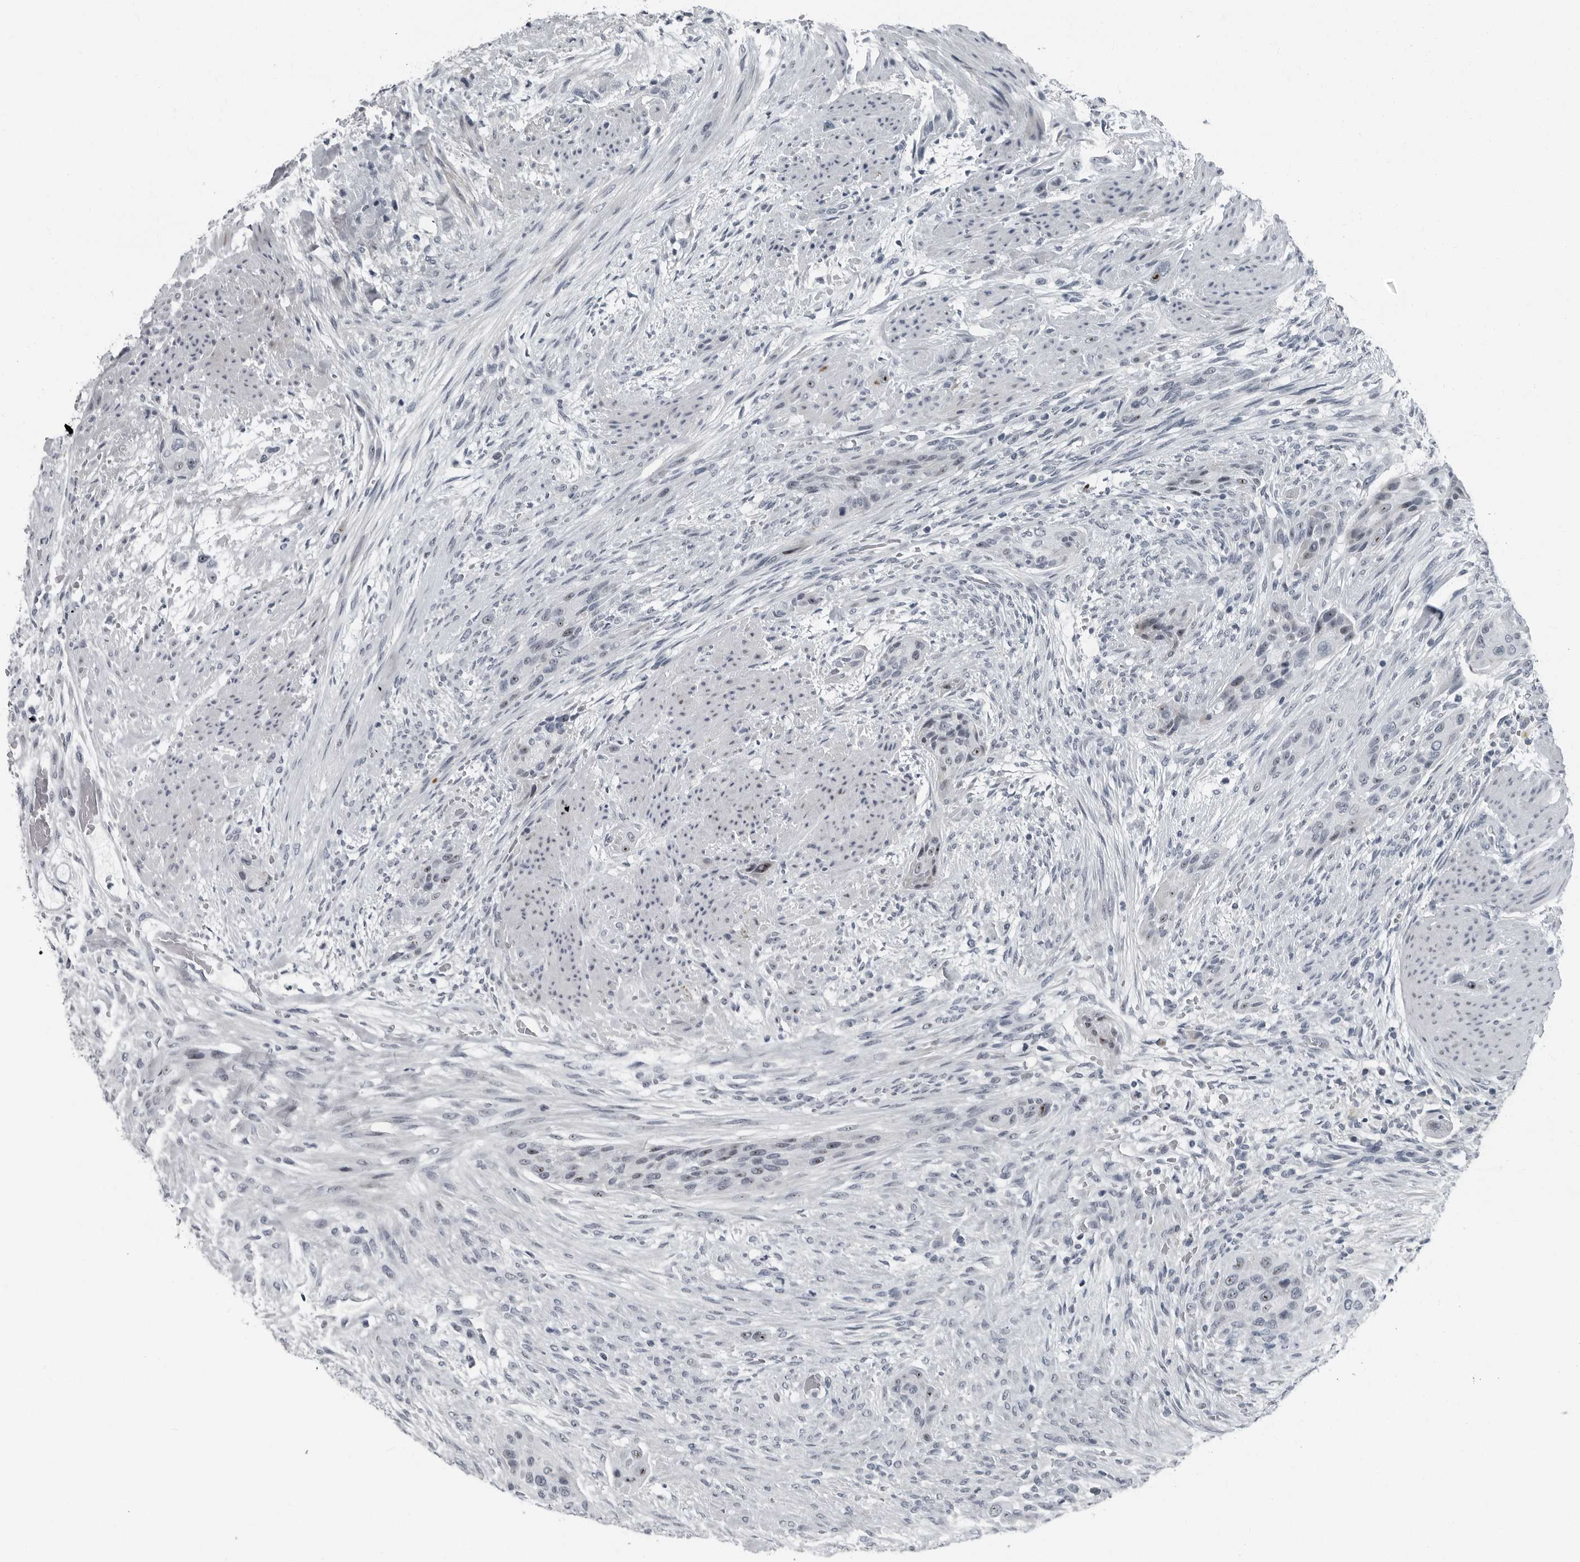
{"staining": {"intensity": "moderate", "quantity": "<25%", "location": "nuclear"}, "tissue": "urothelial cancer", "cell_type": "Tumor cells", "image_type": "cancer", "snomed": [{"axis": "morphology", "description": "Urothelial carcinoma, High grade"}, {"axis": "topography", "description": "Urinary bladder"}], "caption": "High-magnification brightfield microscopy of high-grade urothelial carcinoma stained with DAB (brown) and counterstained with hematoxylin (blue). tumor cells exhibit moderate nuclear positivity is identified in about<25% of cells. The staining was performed using DAB to visualize the protein expression in brown, while the nuclei were stained in blue with hematoxylin (Magnification: 20x).", "gene": "PDCD11", "patient": {"sex": "male", "age": 35}}